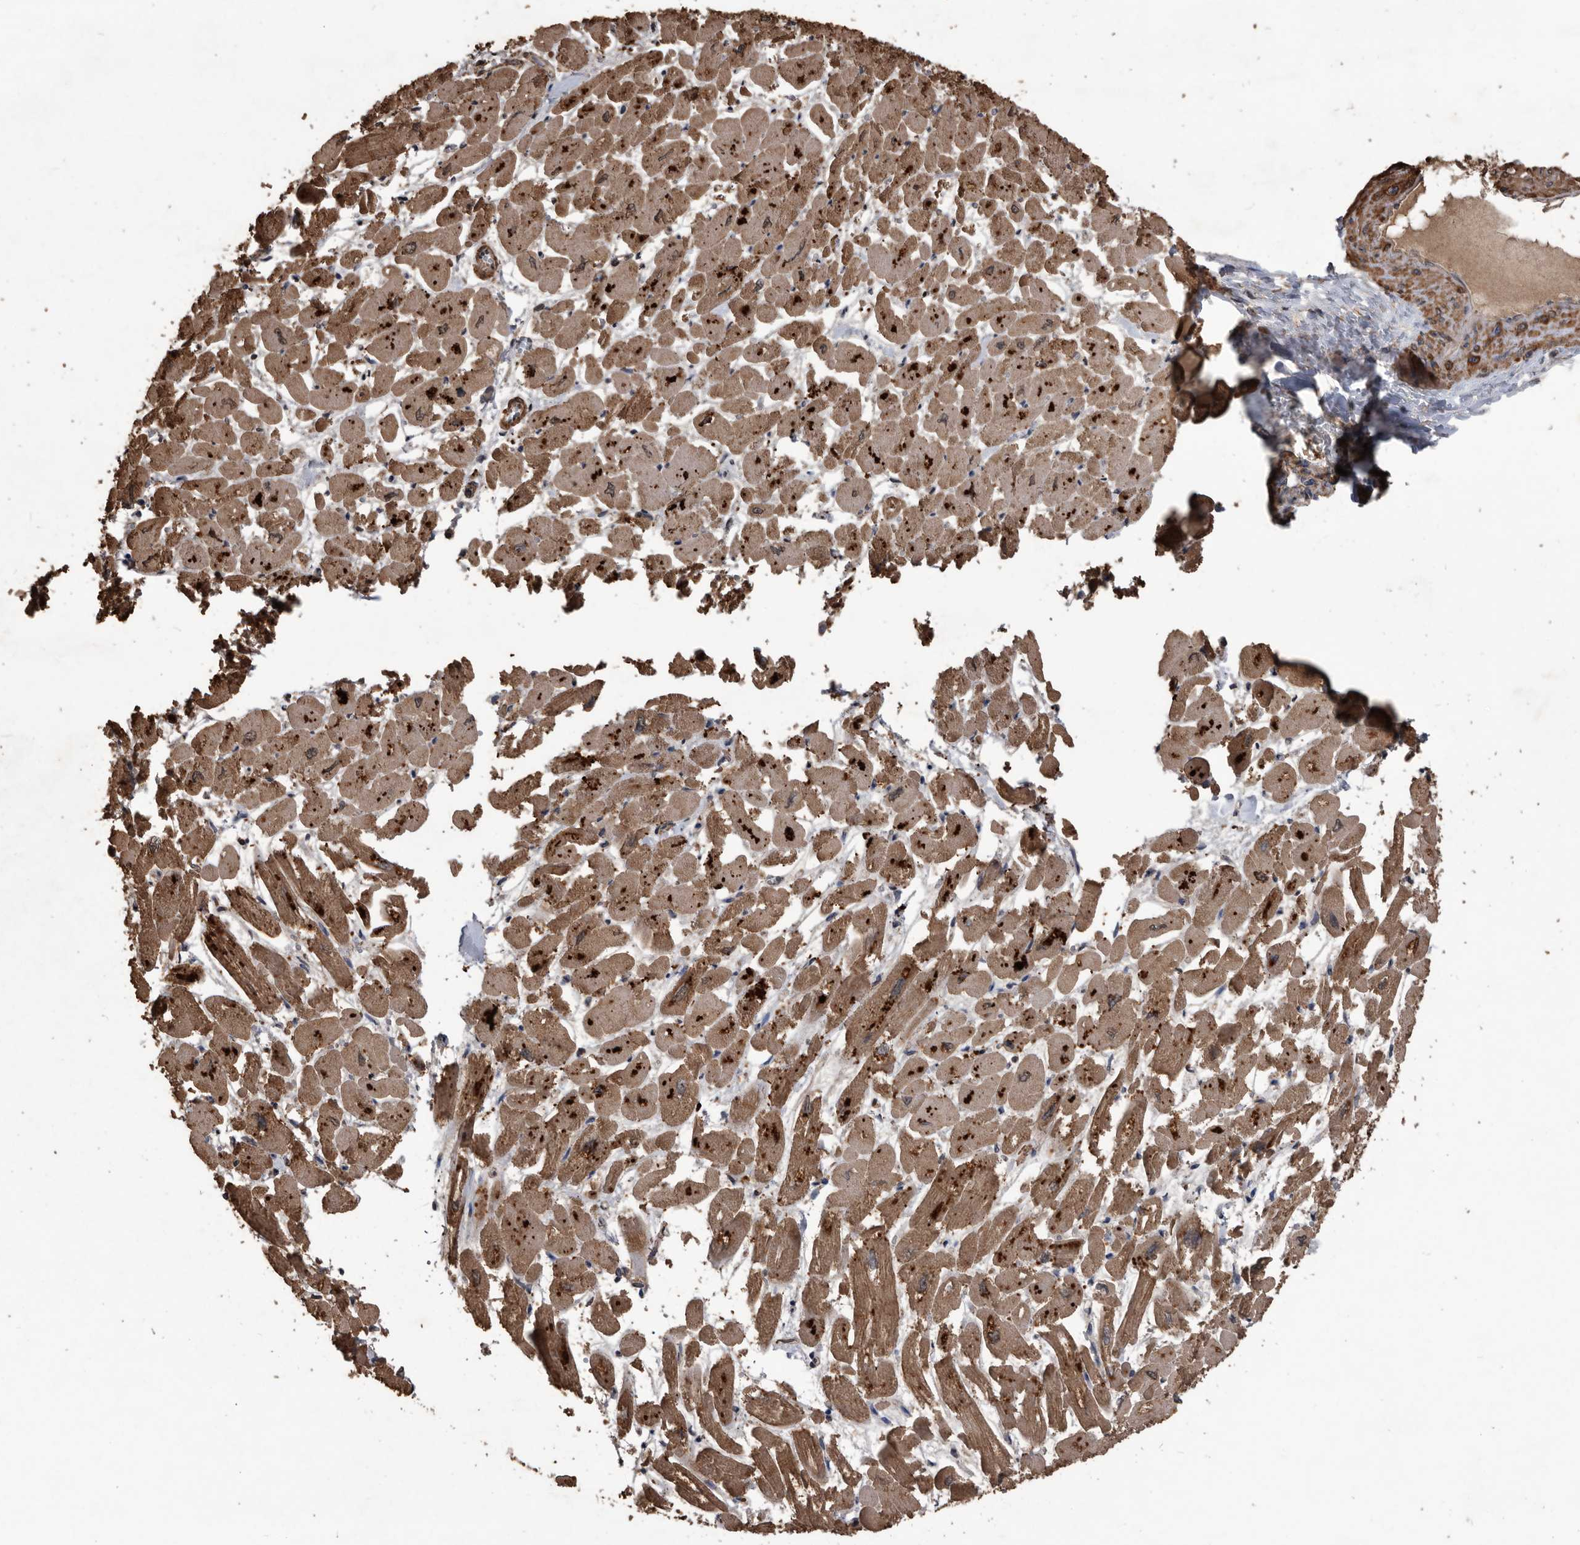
{"staining": {"intensity": "moderate", "quantity": ">75%", "location": "cytoplasmic/membranous"}, "tissue": "heart muscle", "cell_type": "Cardiomyocytes", "image_type": "normal", "snomed": [{"axis": "morphology", "description": "Normal tissue, NOS"}, {"axis": "topography", "description": "Heart"}], "caption": "Moderate cytoplasmic/membranous protein positivity is present in approximately >75% of cardiomyocytes in heart muscle.", "gene": "NRBP1", "patient": {"sex": "male", "age": 54}}